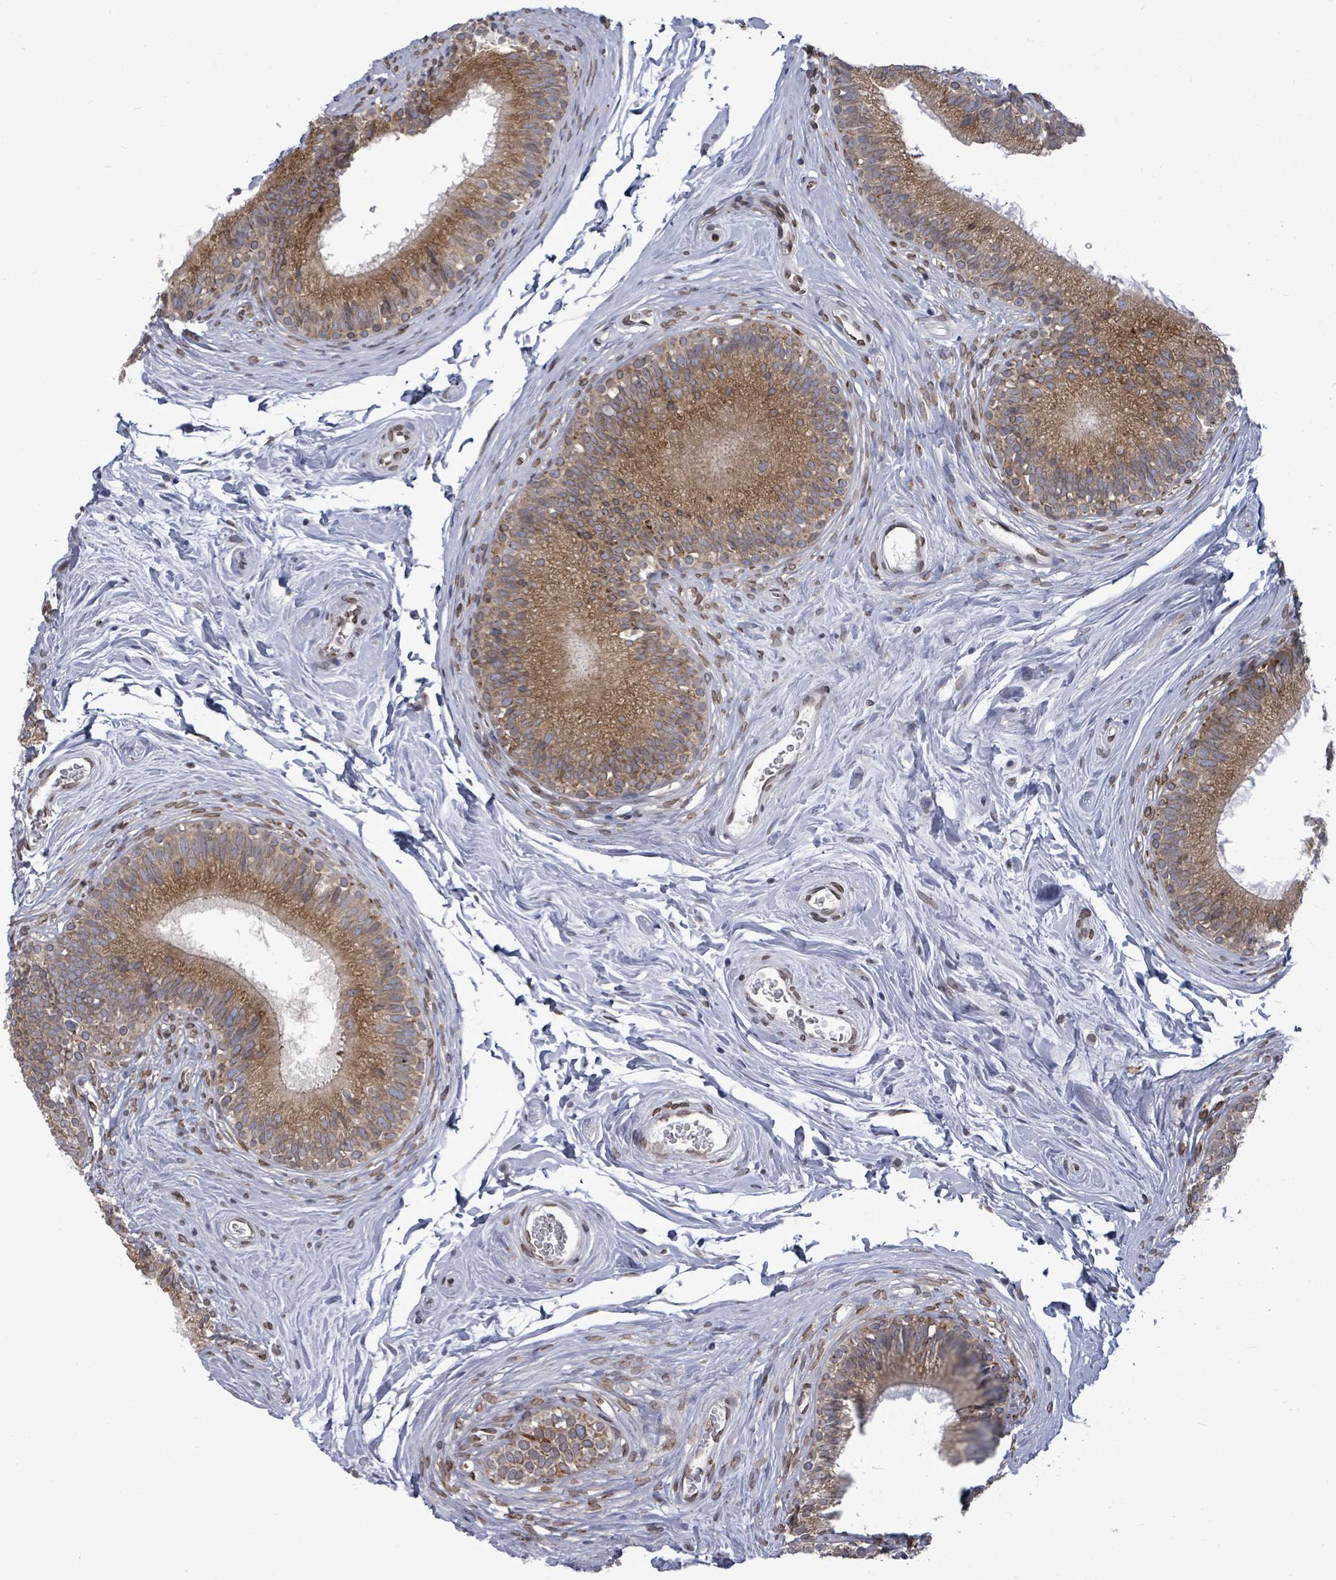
{"staining": {"intensity": "moderate", "quantity": ">75%", "location": "cytoplasmic/membranous"}, "tissue": "epididymis", "cell_type": "Glandular cells", "image_type": "normal", "snomed": [{"axis": "morphology", "description": "Normal tissue, NOS"}, {"axis": "topography", "description": "Epididymis"}], "caption": "Immunohistochemistry (IHC) image of benign epididymis stained for a protein (brown), which exhibits medium levels of moderate cytoplasmic/membranous expression in about >75% of glandular cells.", "gene": "ARFGAP1", "patient": {"sex": "male", "age": 33}}